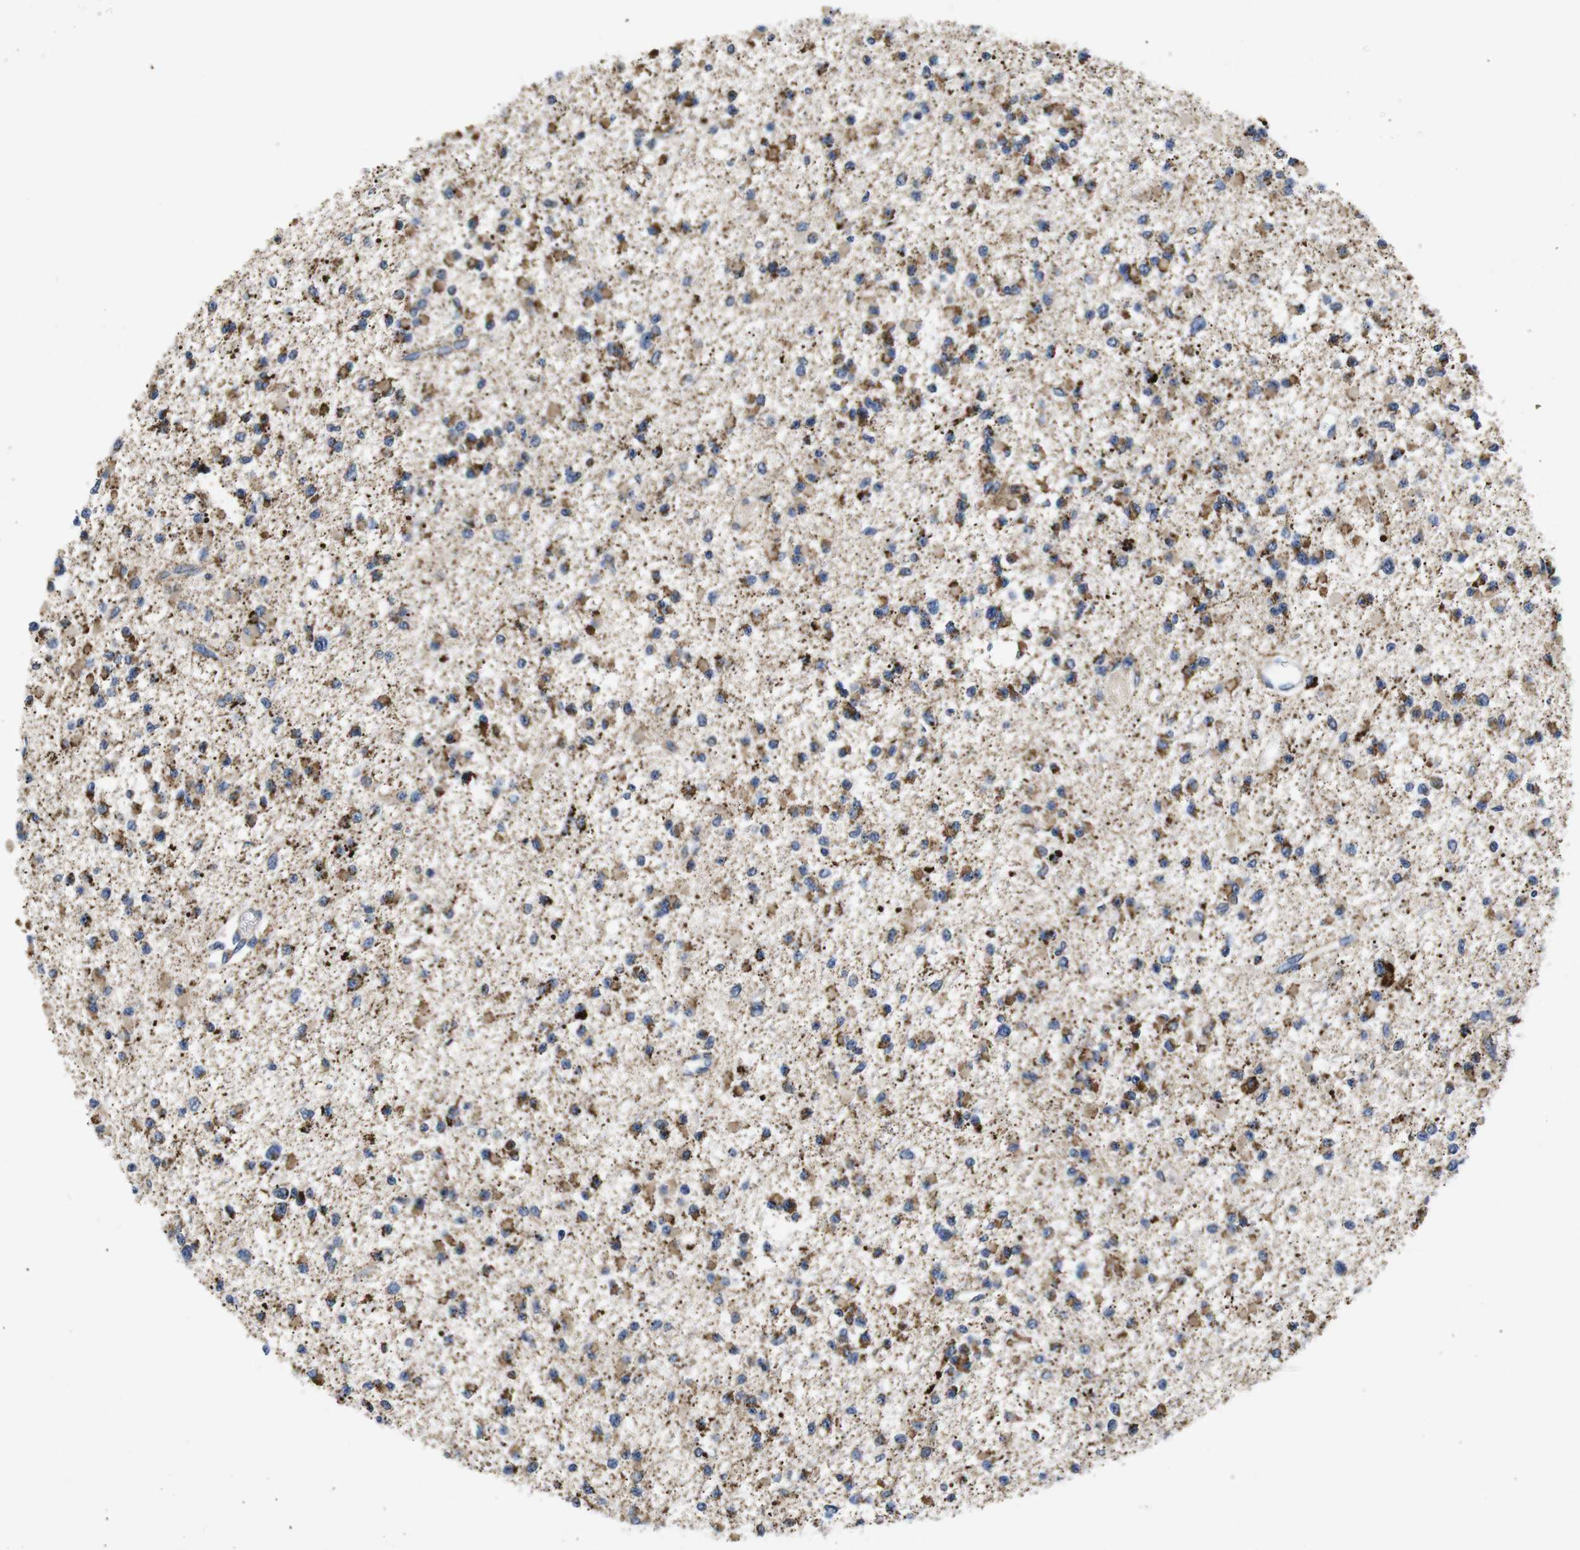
{"staining": {"intensity": "moderate", "quantity": ">75%", "location": "cytoplasmic/membranous"}, "tissue": "glioma", "cell_type": "Tumor cells", "image_type": "cancer", "snomed": [{"axis": "morphology", "description": "Glioma, malignant, Low grade"}, {"axis": "topography", "description": "Brain"}], "caption": "An image of human malignant low-grade glioma stained for a protein shows moderate cytoplasmic/membranous brown staining in tumor cells.", "gene": "MARCHF7", "patient": {"sex": "female", "age": 22}}